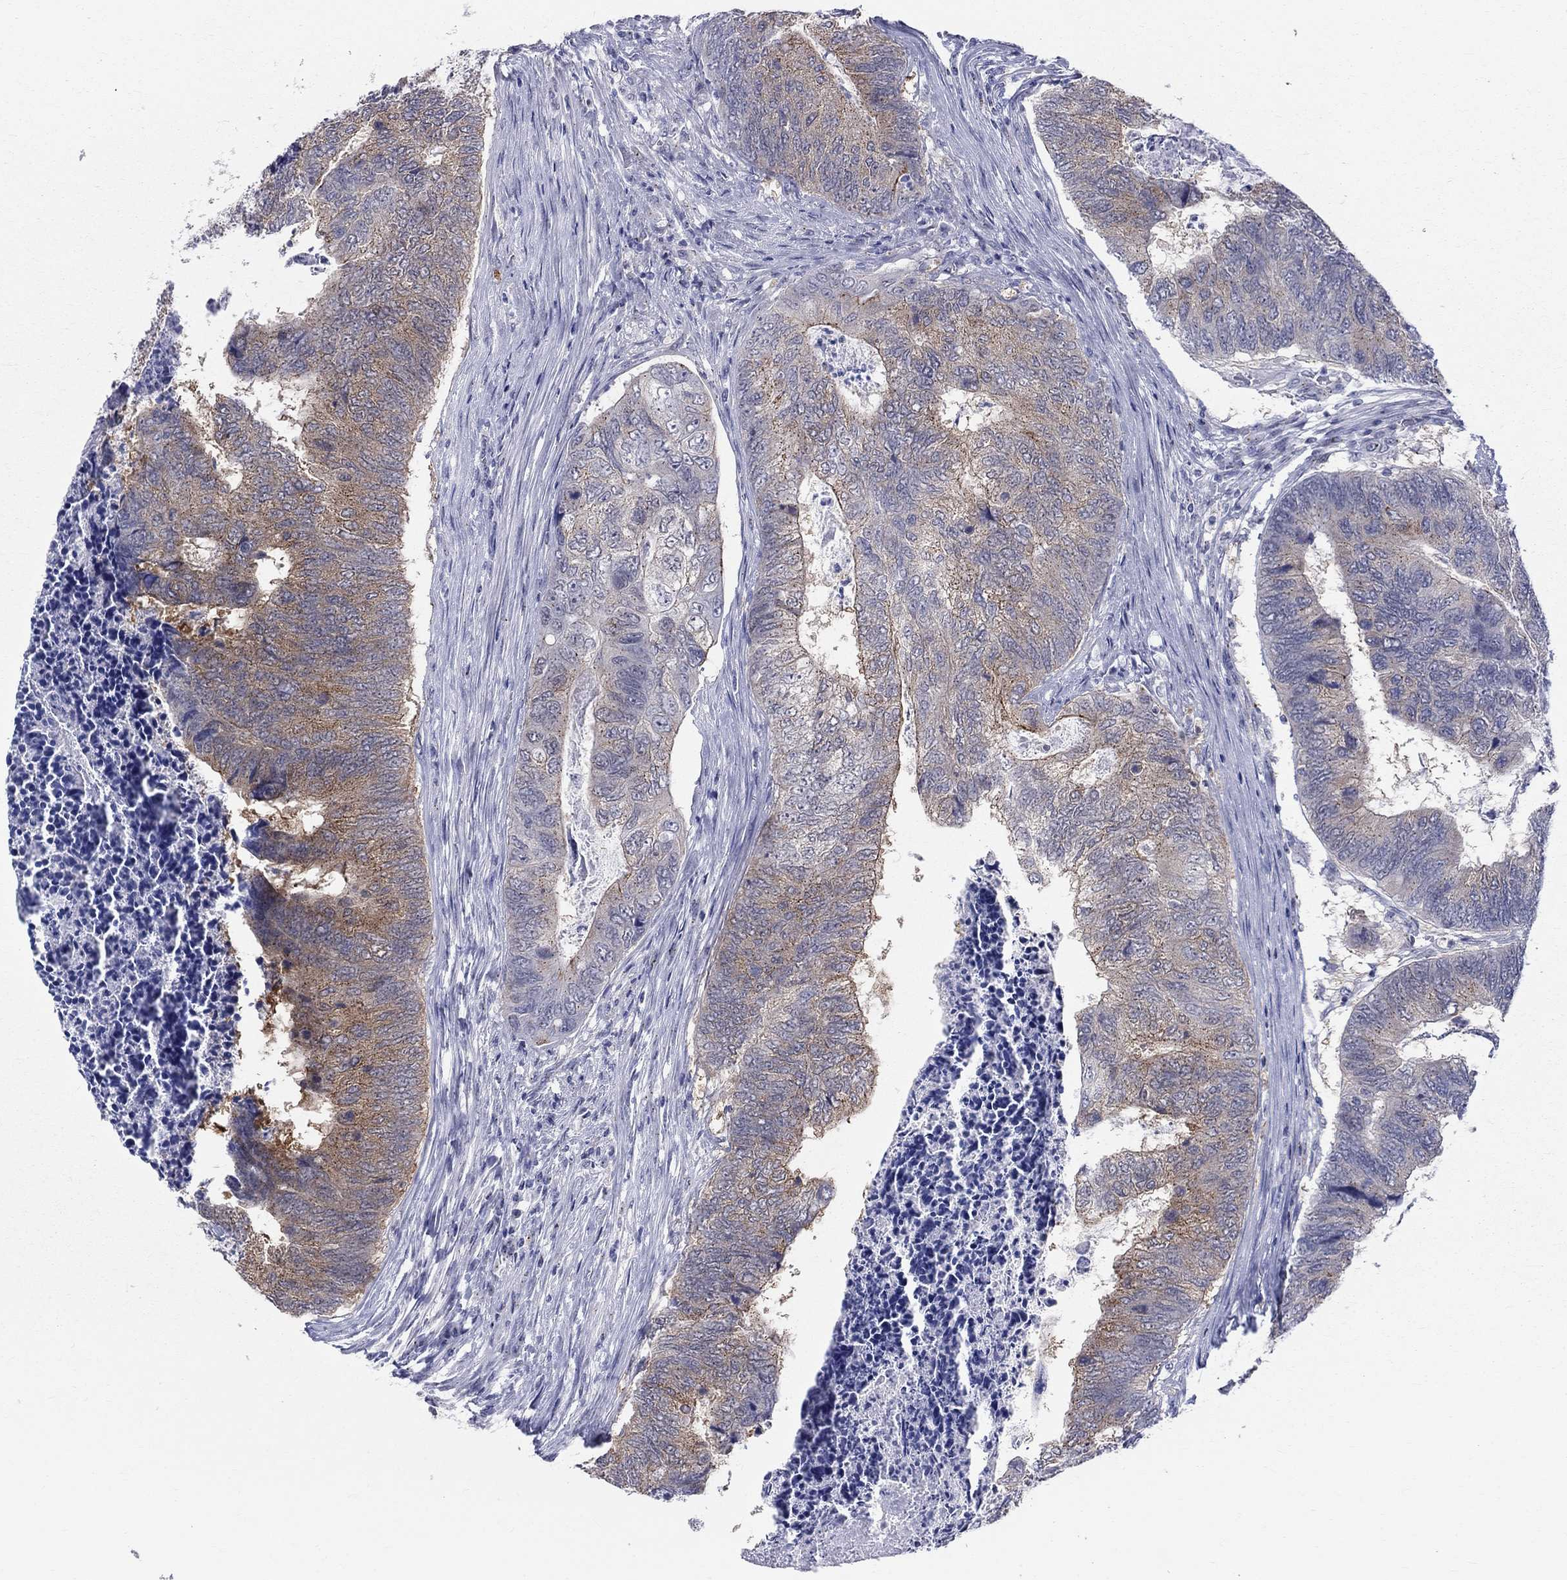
{"staining": {"intensity": "moderate", "quantity": "<25%", "location": "cytoplasmic/membranous"}, "tissue": "colorectal cancer", "cell_type": "Tumor cells", "image_type": "cancer", "snomed": [{"axis": "morphology", "description": "Adenocarcinoma, NOS"}, {"axis": "topography", "description": "Colon"}], "caption": "This micrograph displays immunohistochemistry staining of human colorectal cancer, with low moderate cytoplasmic/membranous staining in about <25% of tumor cells.", "gene": "CEP43", "patient": {"sex": "female", "age": 67}}